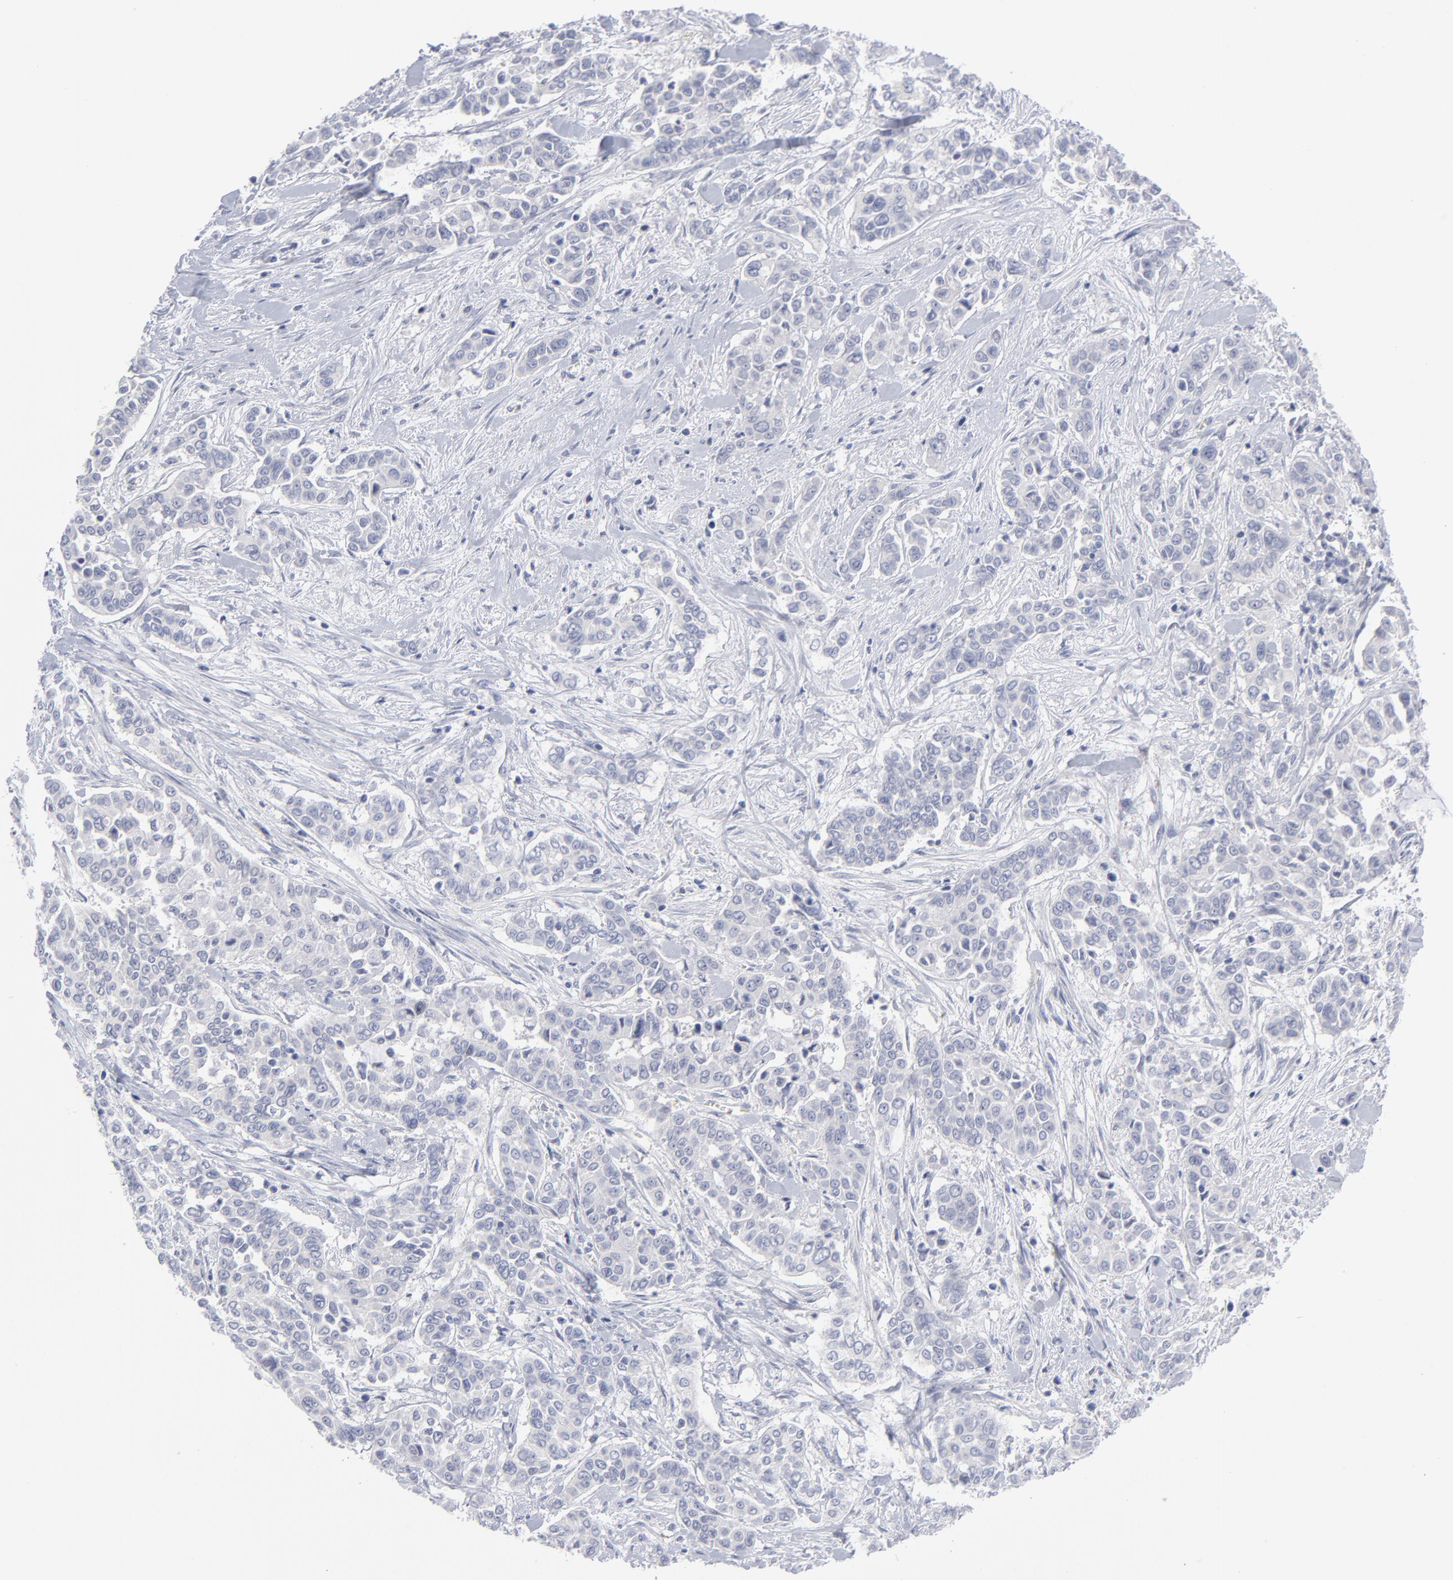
{"staining": {"intensity": "negative", "quantity": "none", "location": "none"}, "tissue": "pancreatic cancer", "cell_type": "Tumor cells", "image_type": "cancer", "snomed": [{"axis": "morphology", "description": "Adenocarcinoma, NOS"}, {"axis": "topography", "description": "Pancreas"}], "caption": "A photomicrograph of pancreatic cancer stained for a protein exhibits no brown staining in tumor cells. (DAB IHC visualized using brightfield microscopy, high magnification).", "gene": "RPS24", "patient": {"sex": "female", "age": 52}}